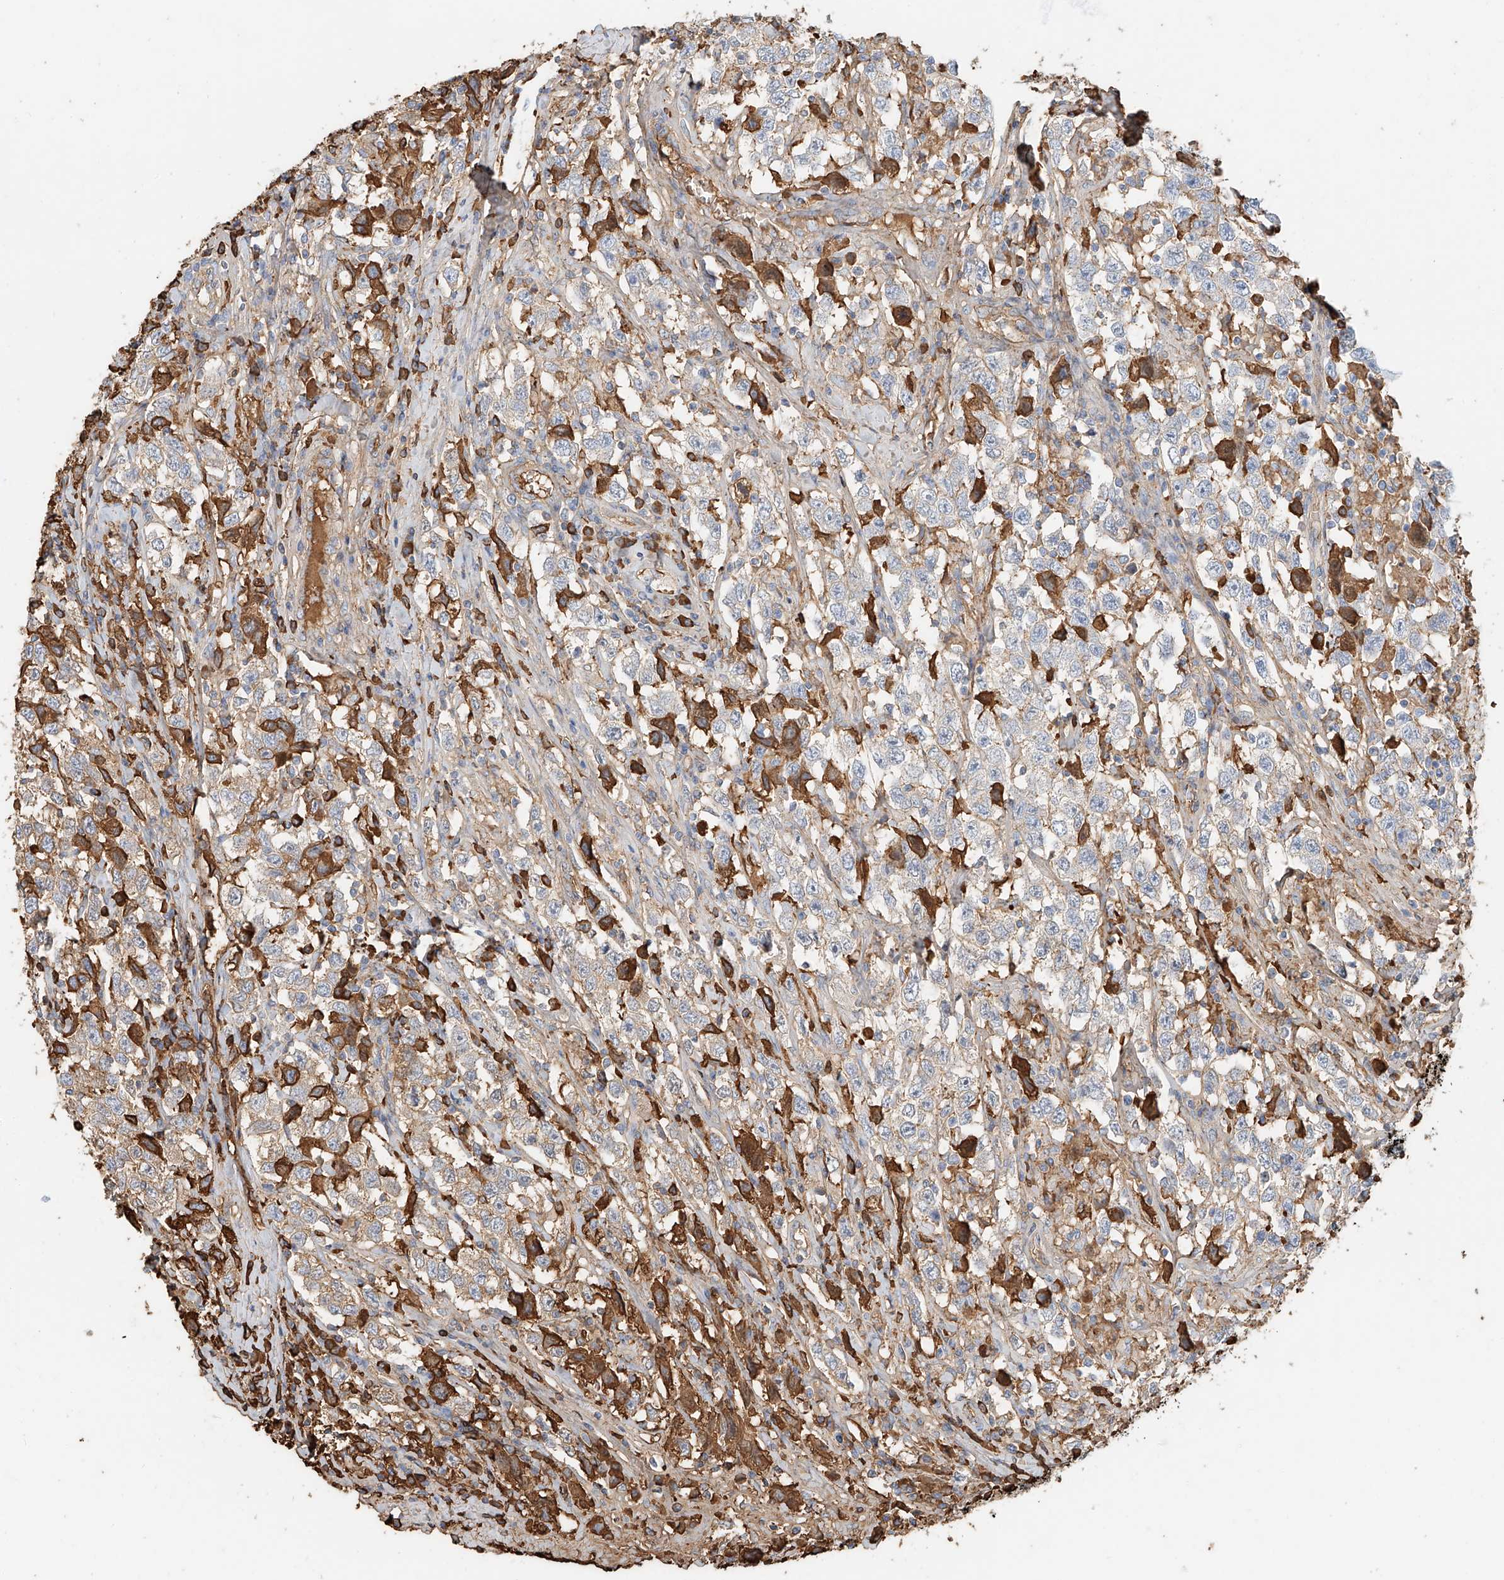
{"staining": {"intensity": "weak", "quantity": "<25%", "location": "cytoplasmic/membranous"}, "tissue": "testis cancer", "cell_type": "Tumor cells", "image_type": "cancer", "snomed": [{"axis": "morphology", "description": "Seminoma, NOS"}, {"axis": "topography", "description": "Testis"}], "caption": "Protein analysis of testis seminoma exhibits no significant expression in tumor cells.", "gene": "ZFP30", "patient": {"sex": "male", "age": 41}}